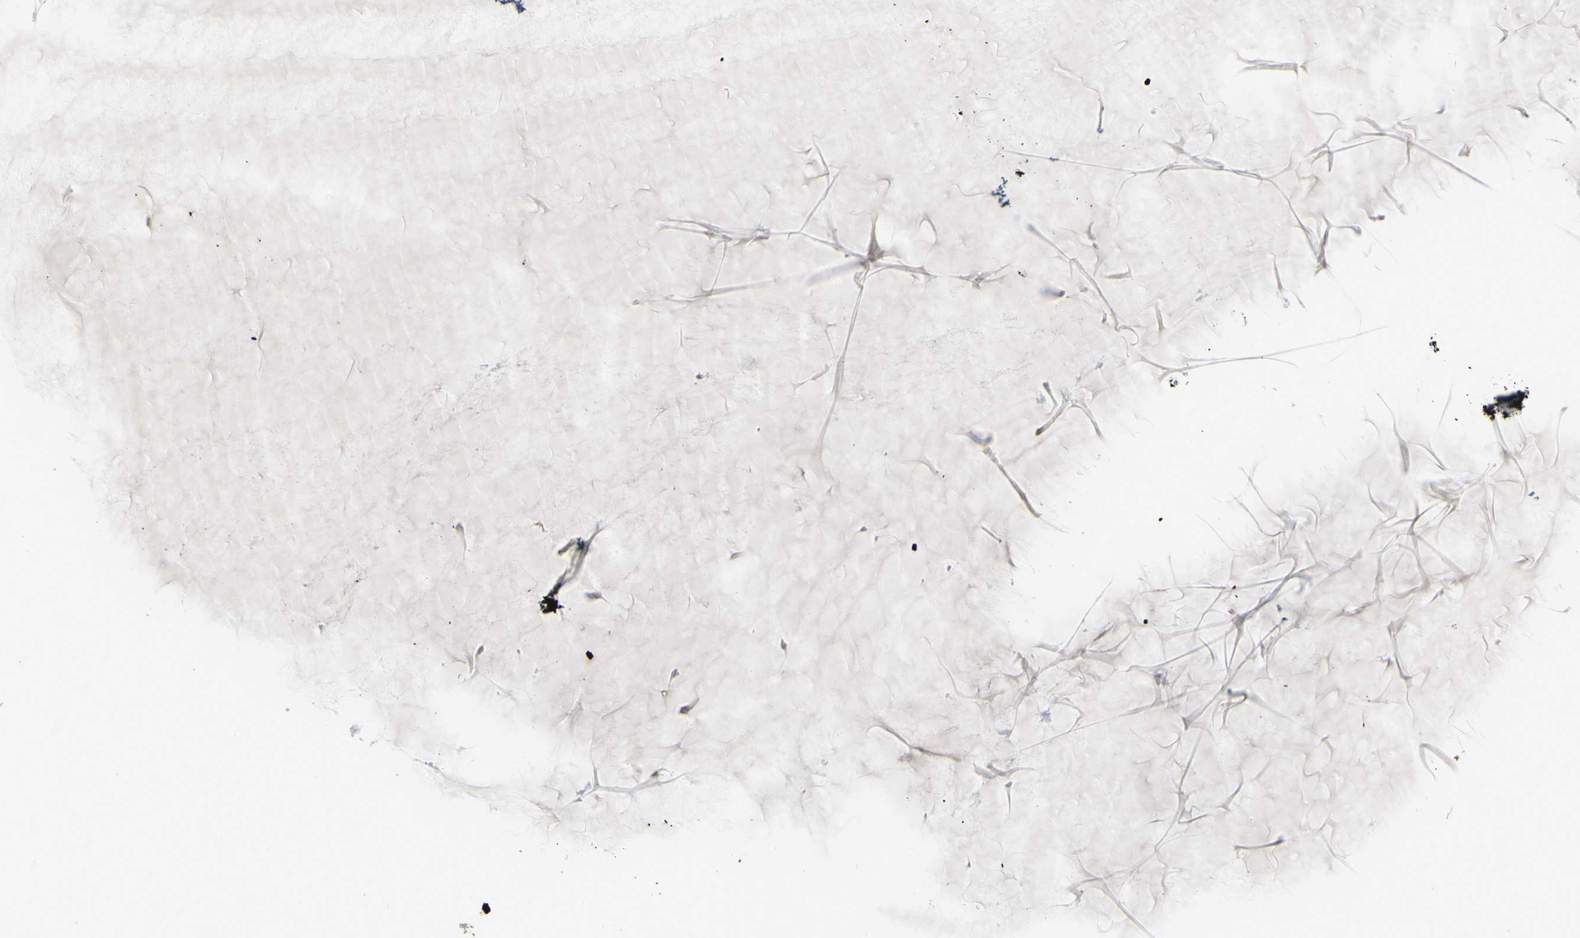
{"staining": {"intensity": "moderate", "quantity": "<25%", "location": "cytoplasmic/membranous"}, "tissue": "cervix", "cell_type": "Glandular cells", "image_type": "normal", "snomed": [{"axis": "morphology", "description": "Normal tissue, NOS"}, {"axis": "topography", "description": "Cervix"}], "caption": "About <25% of glandular cells in normal human cervix exhibit moderate cytoplasmic/membranous protein expression as visualized by brown immunohistochemical staining.", "gene": "CDCP1", "patient": {"sex": "female", "age": 39}}